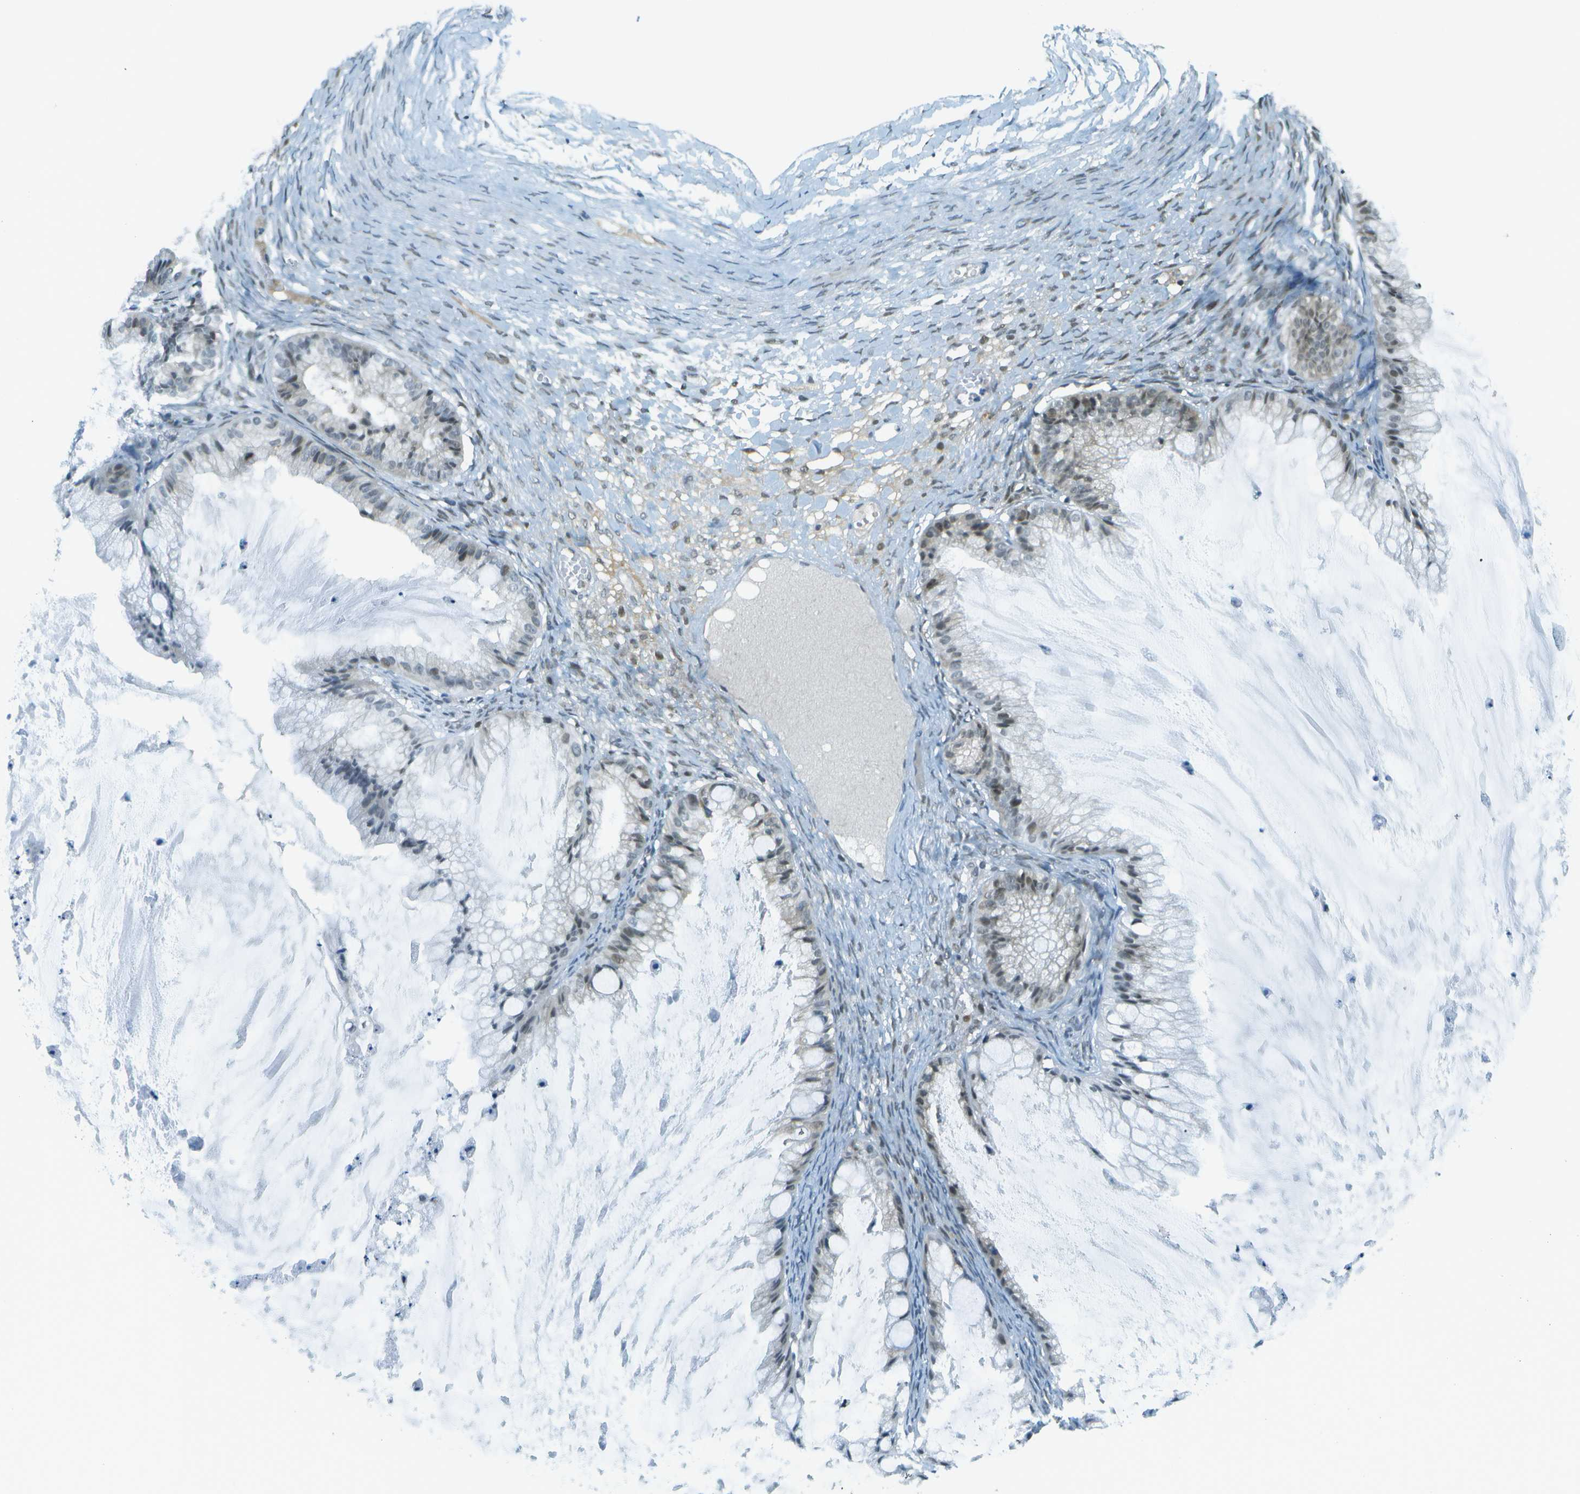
{"staining": {"intensity": "moderate", "quantity": "<25%", "location": "nuclear"}, "tissue": "ovarian cancer", "cell_type": "Tumor cells", "image_type": "cancer", "snomed": [{"axis": "morphology", "description": "Cystadenocarcinoma, mucinous, NOS"}, {"axis": "topography", "description": "Ovary"}], "caption": "Immunohistochemistry of human ovarian mucinous cystadenocarcinoma shows low levels of moderate nuclear expression in about <25% of tumor cells.", "gene": "NEK11", "patient": {"sex": "female", "age": 57}}